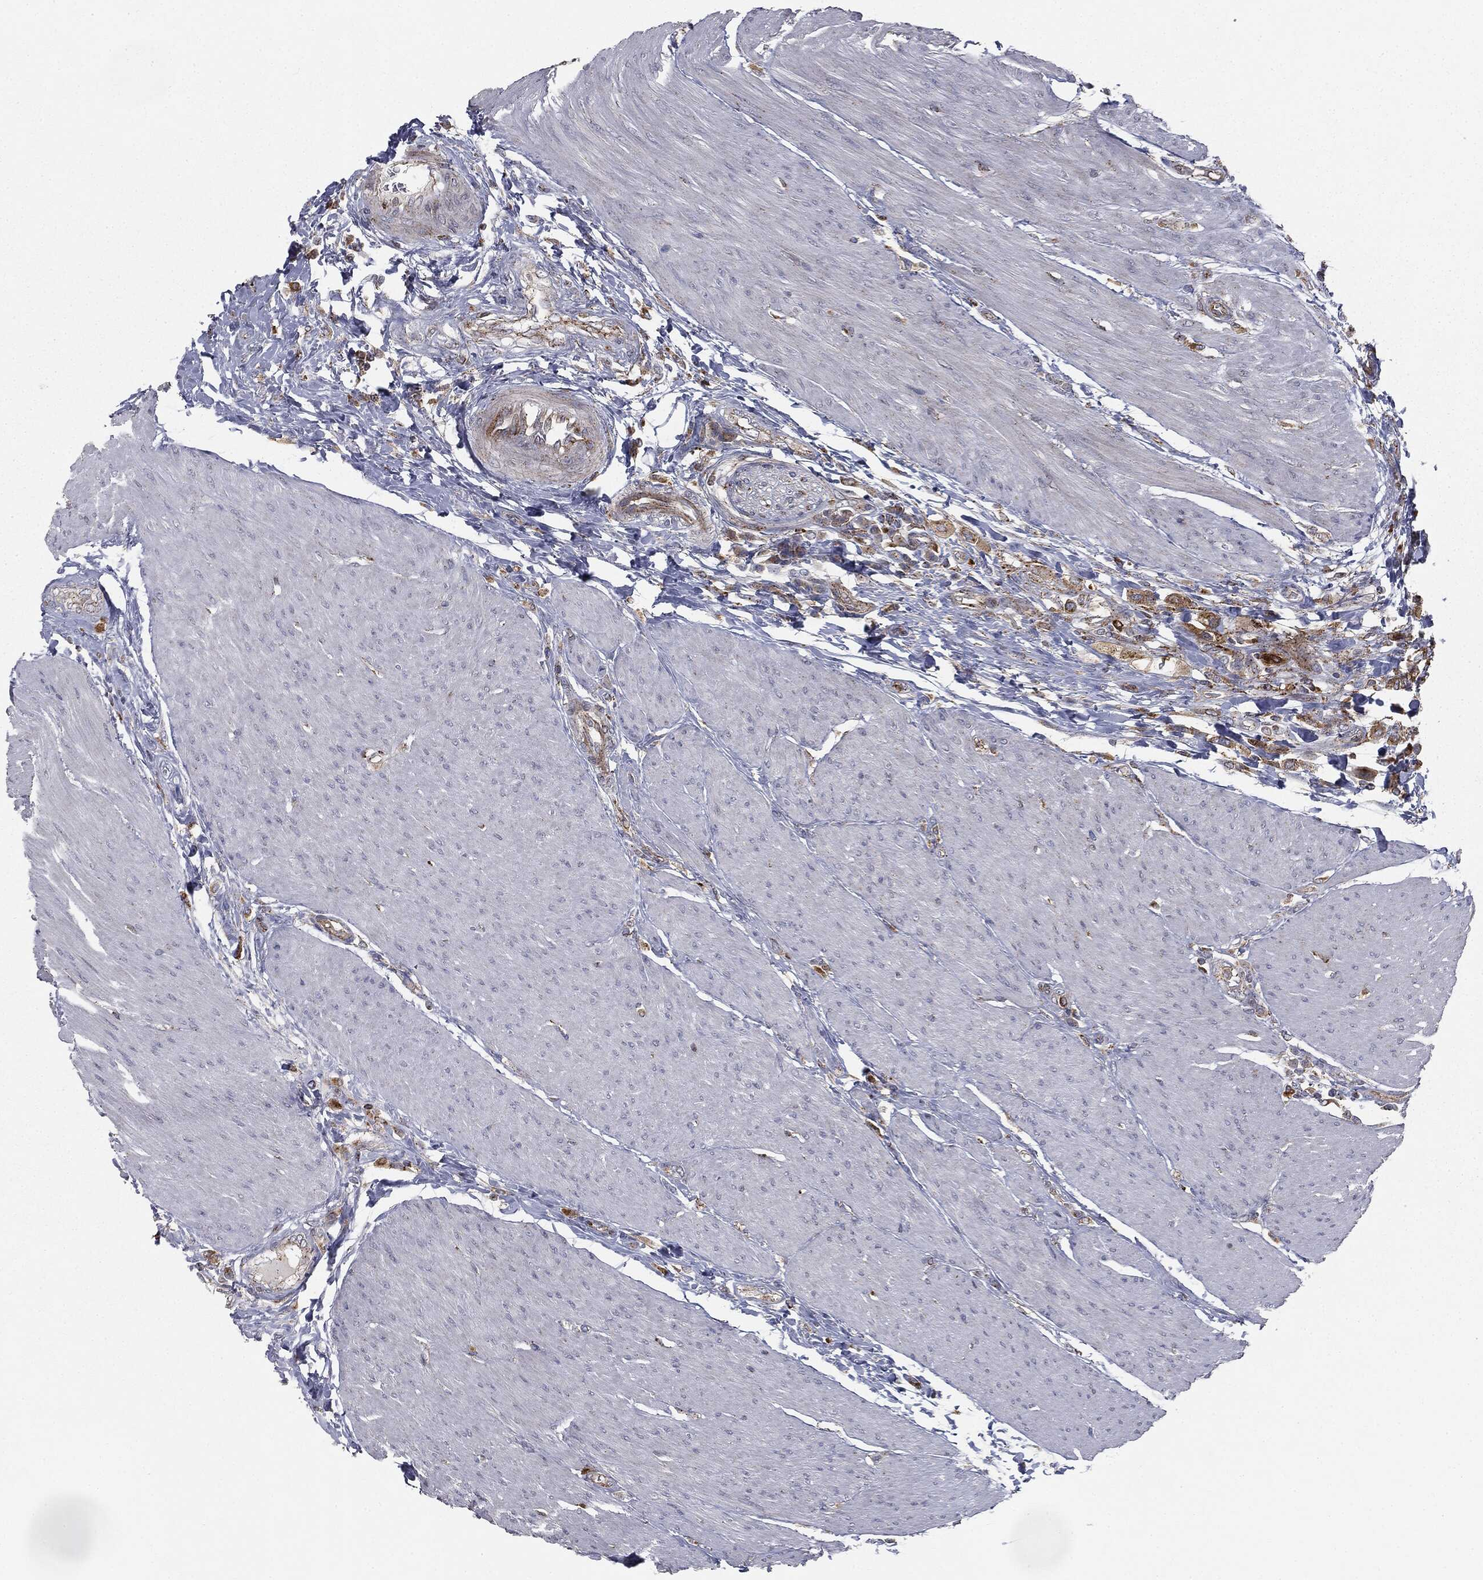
{"staining": {"intensity": "moderate", "quantity": ">75%", "location": "cytoplasmic/membranous"}, "tissue": "urothelial cancer", "cell_type": "Tumor cells", "image_type": "cancer", "snomed": [{"axis": "morphology", "description": "Urothelial carcinoma, High grade"}, {"axis": "topography", "description": "Urinary bladder"}], "caption": "Protein expression analysis of human high-grade urothelial carcinoma reveals moderate cytoplasmic/membranous staining in approximately >75% of tumor cells.", "gene": "CTSA", "patient": {"sex": "male", "age": 50}}